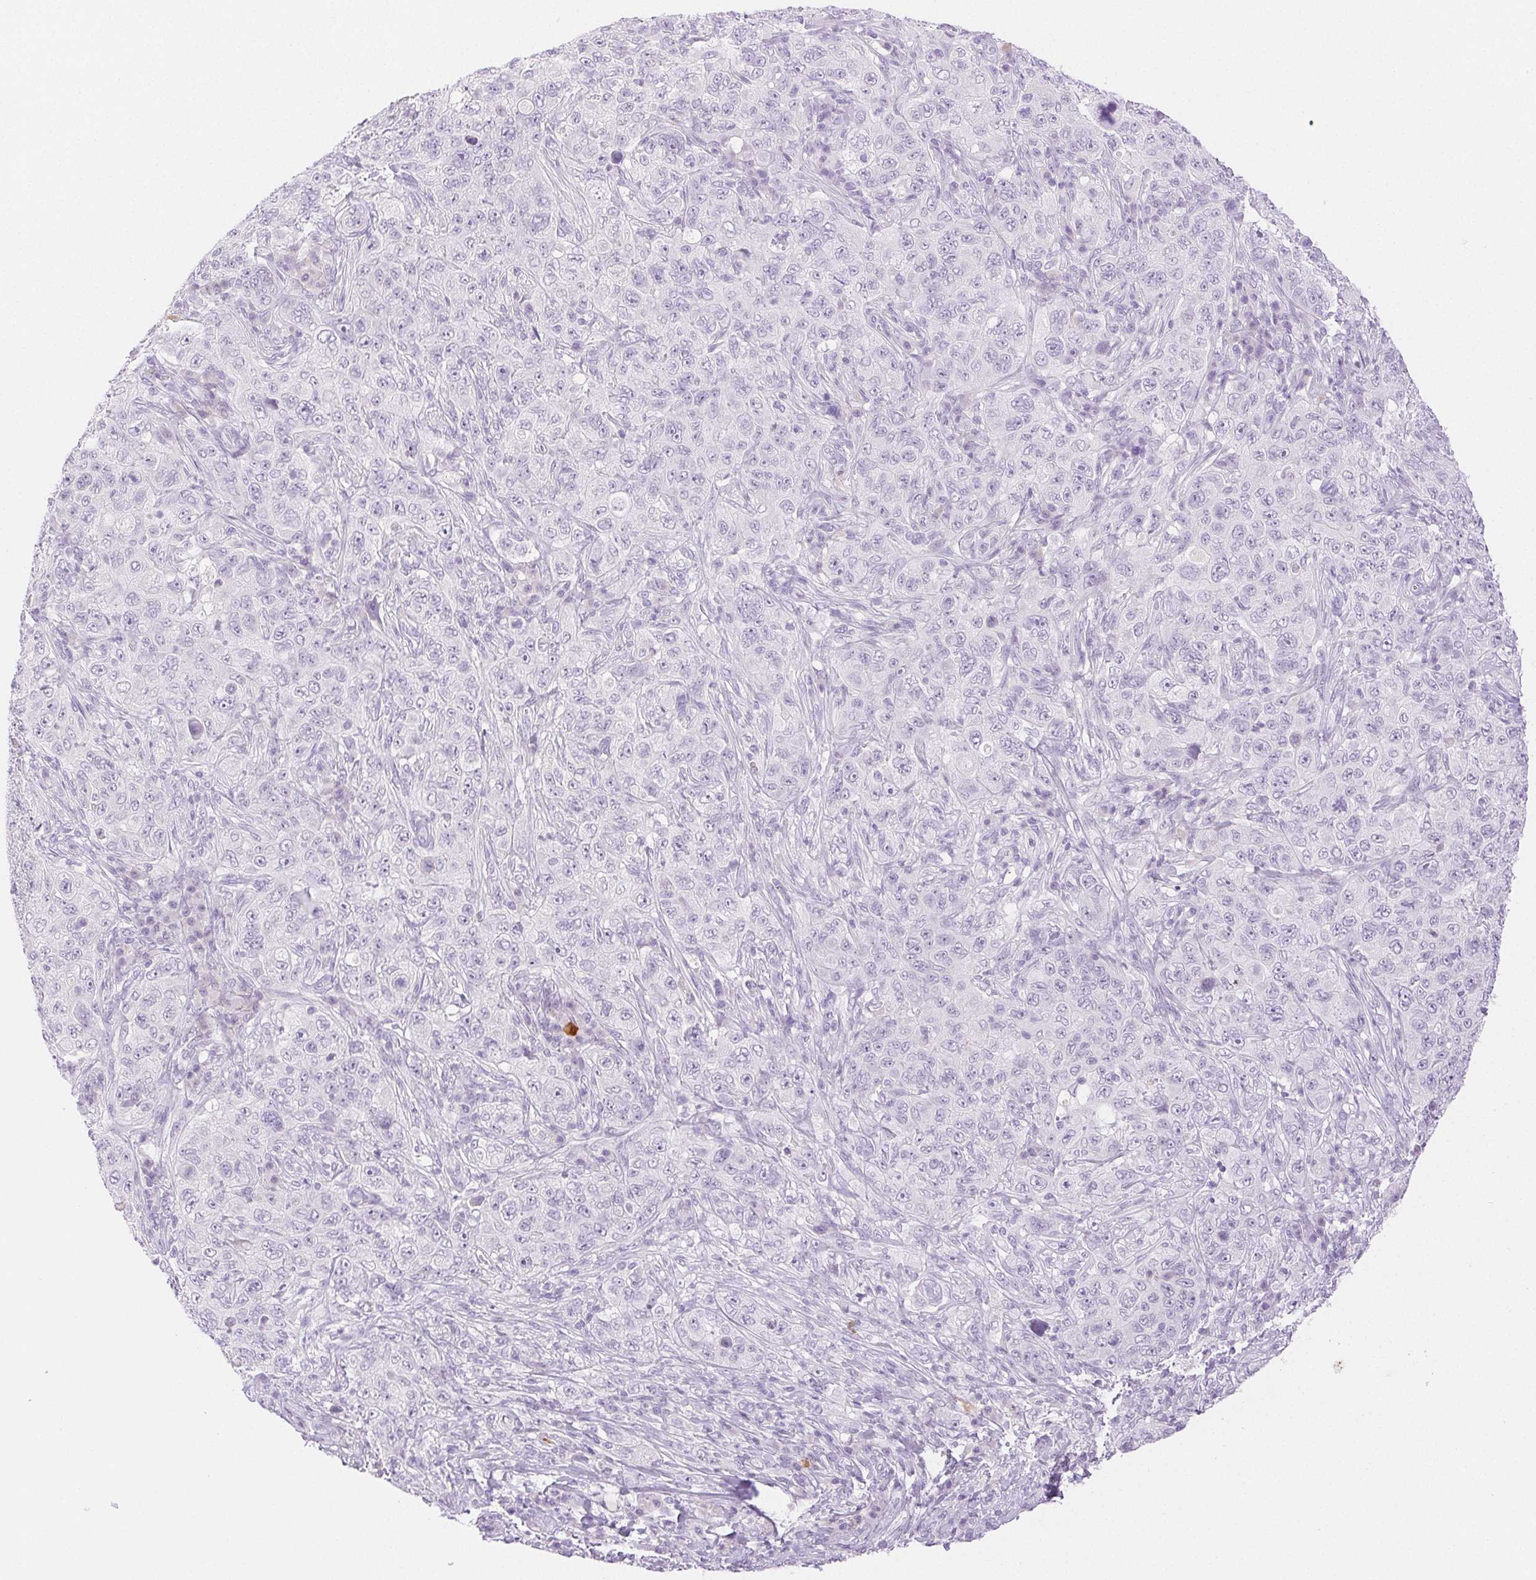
{"staining": {"intensity": "negative", "quantity": "none", "location": "none"}, "tissue": "pancreatic cancer", "cell_type": "Tumor cells", "image_type": "cancer", "snomed": [{"axis": "morphology", "description": "Adenocarcinoma, NOS"}, {"axis": "topography", "description": "Pancreas"}], "caption": "This is an immunohistochemistry (IHC) micrograph of pancreatic adenocarcinoma. There is no positivity in tumor cells.", "gene": "SPACA4", "patient": {"sex": "male", "age": 68}}